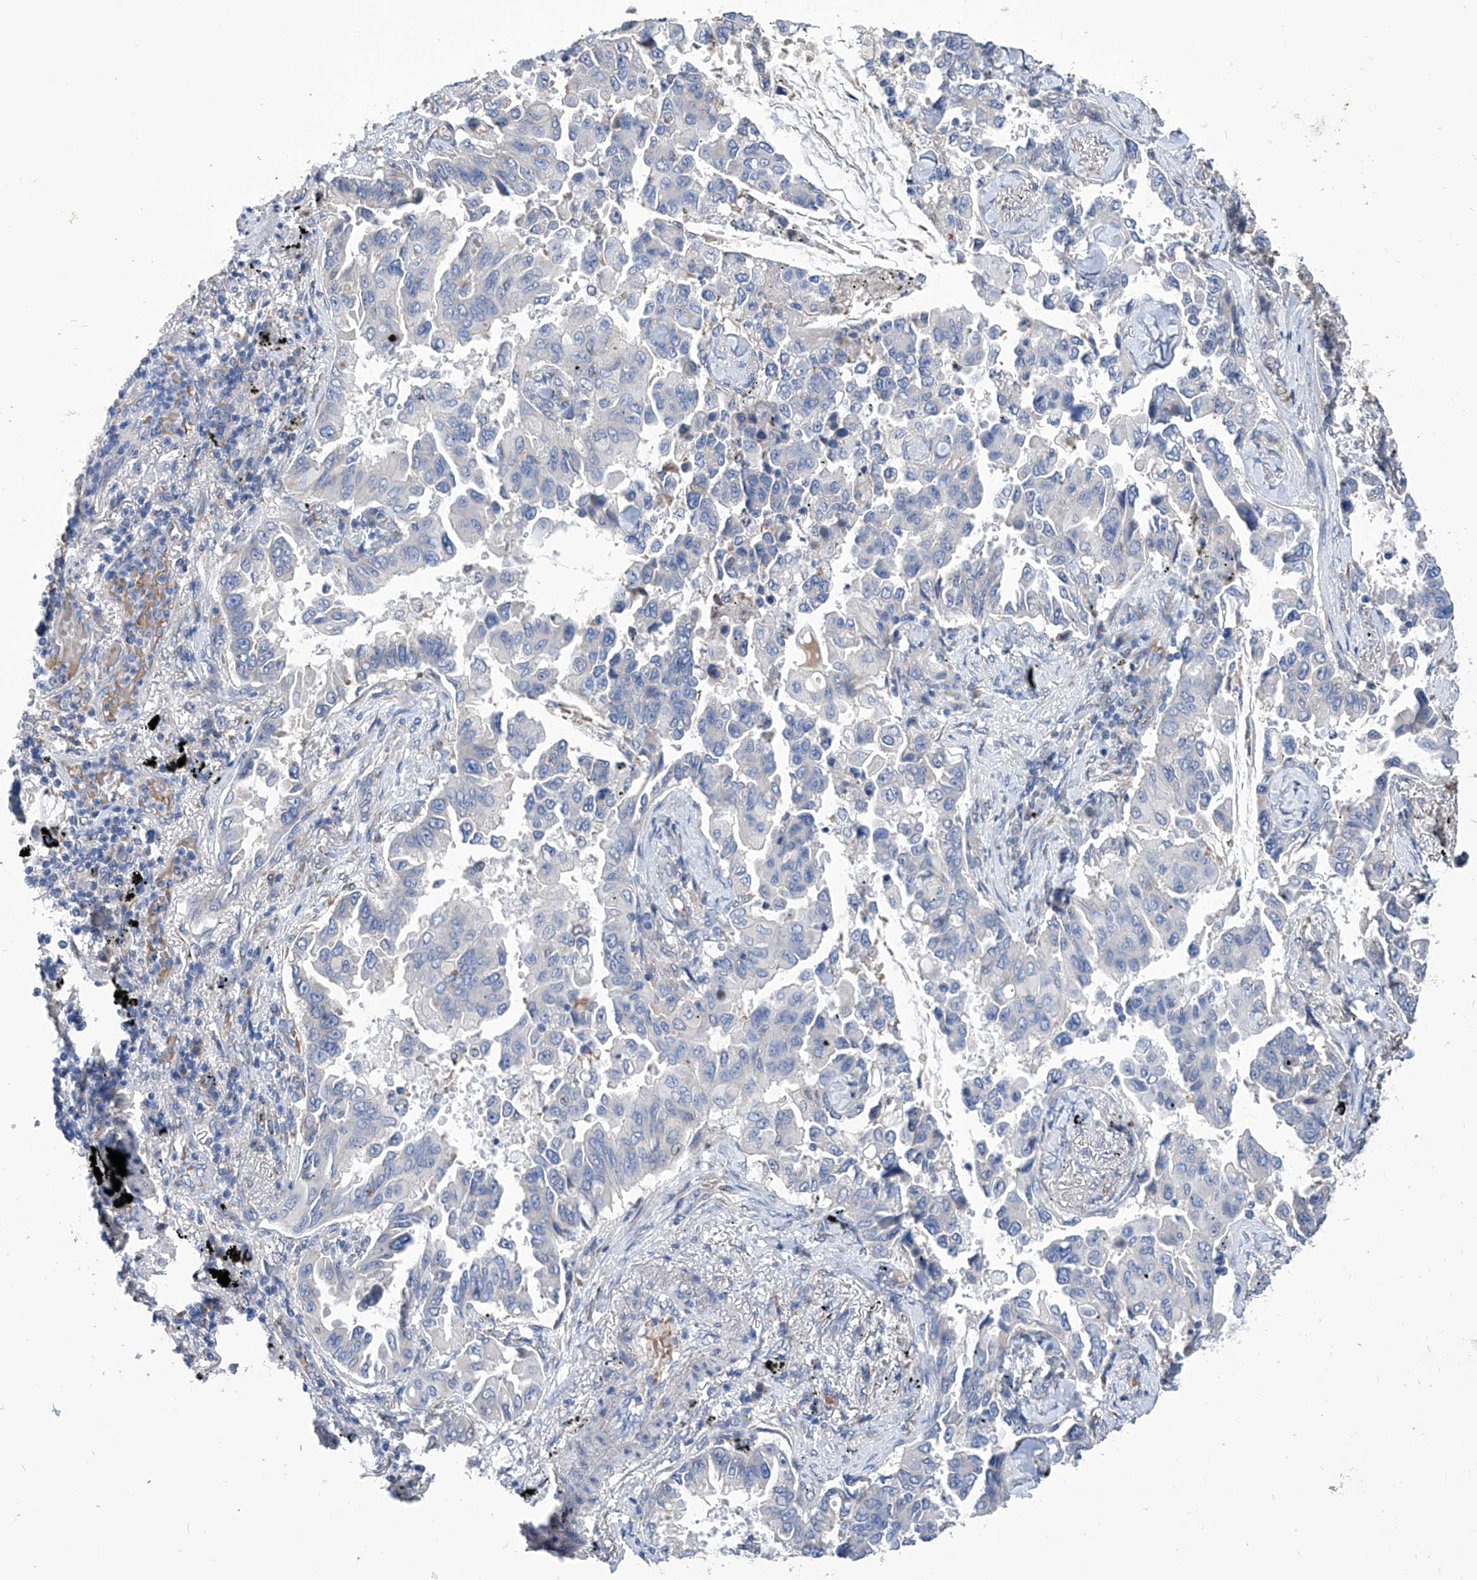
{"staining": {"intensity": "negative", "quantity": "none", "location": "none"}, "tissue": "lung cancer", "cell_type": "Tumor cells", "image_type": "cancer", "snomed": [{"axis": "morphology", "description": "Adenocarcinoma, NOS"}, {"axis": "topography", "description": "Lung"}], "caption": "There is no significant expression in tumor cells of adenocarcinoma (lung).", "gene": "TJAP1", "patient": {"sex": "female", "age": 67}}